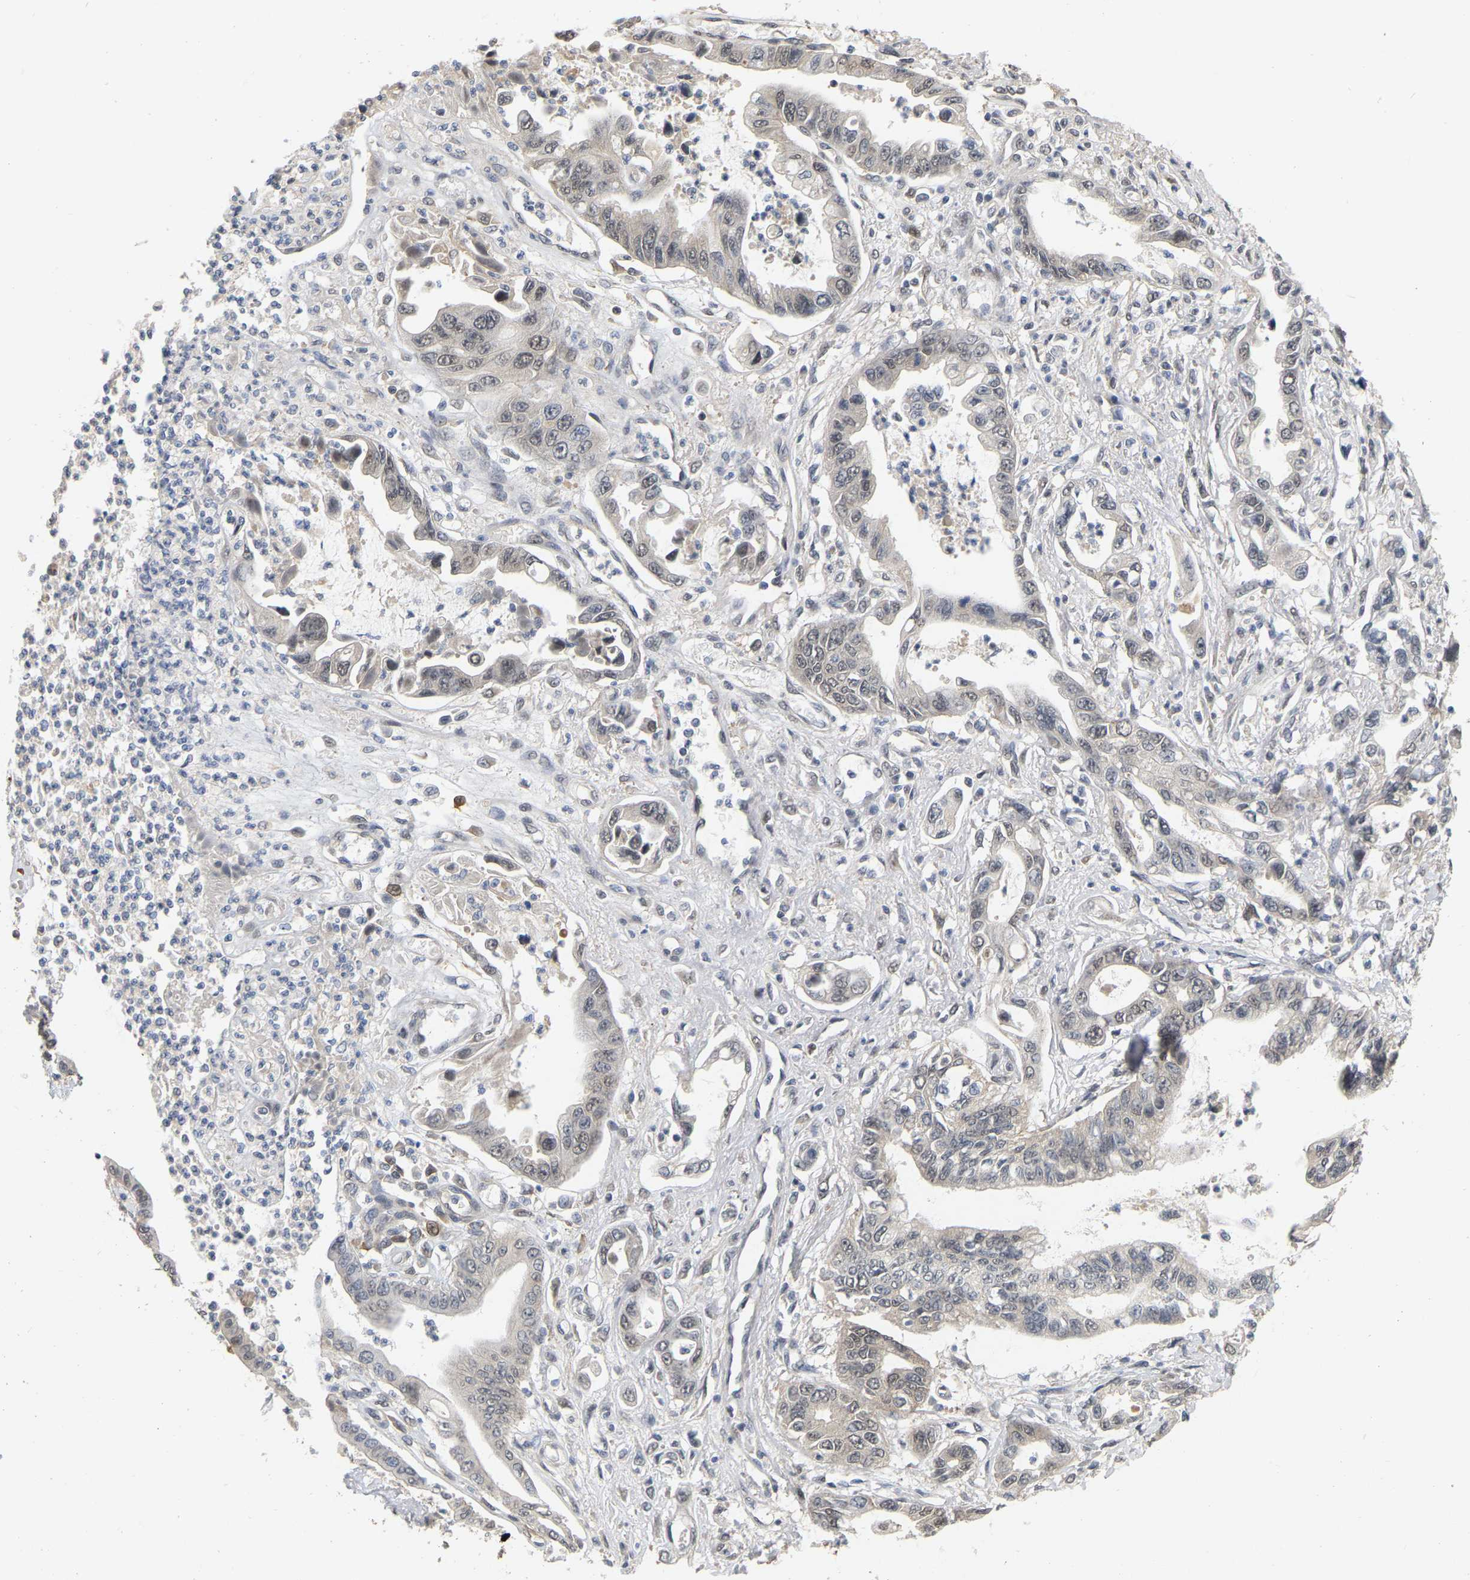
{"staining": {"intensity": "weak", "quantity": "25%-75%", "location": "nuclear"}, "tissue": "pancreatic cancer", "cell_type": "Tumor cells", "image_type": "cancer", "snomed": [{"axis": "morphology", "description": "Adenocarcinoma, NOS"}, {"axis": "topography", "description": "Pancreas"}], "caption": "An image of human pancreatic cancer (adenocarcinoma) stained for a protein displays weak nuclear brown staining in tumor cells.", "gene": "RUVBL1", "patient": {"sex": "male", "age": 56}}